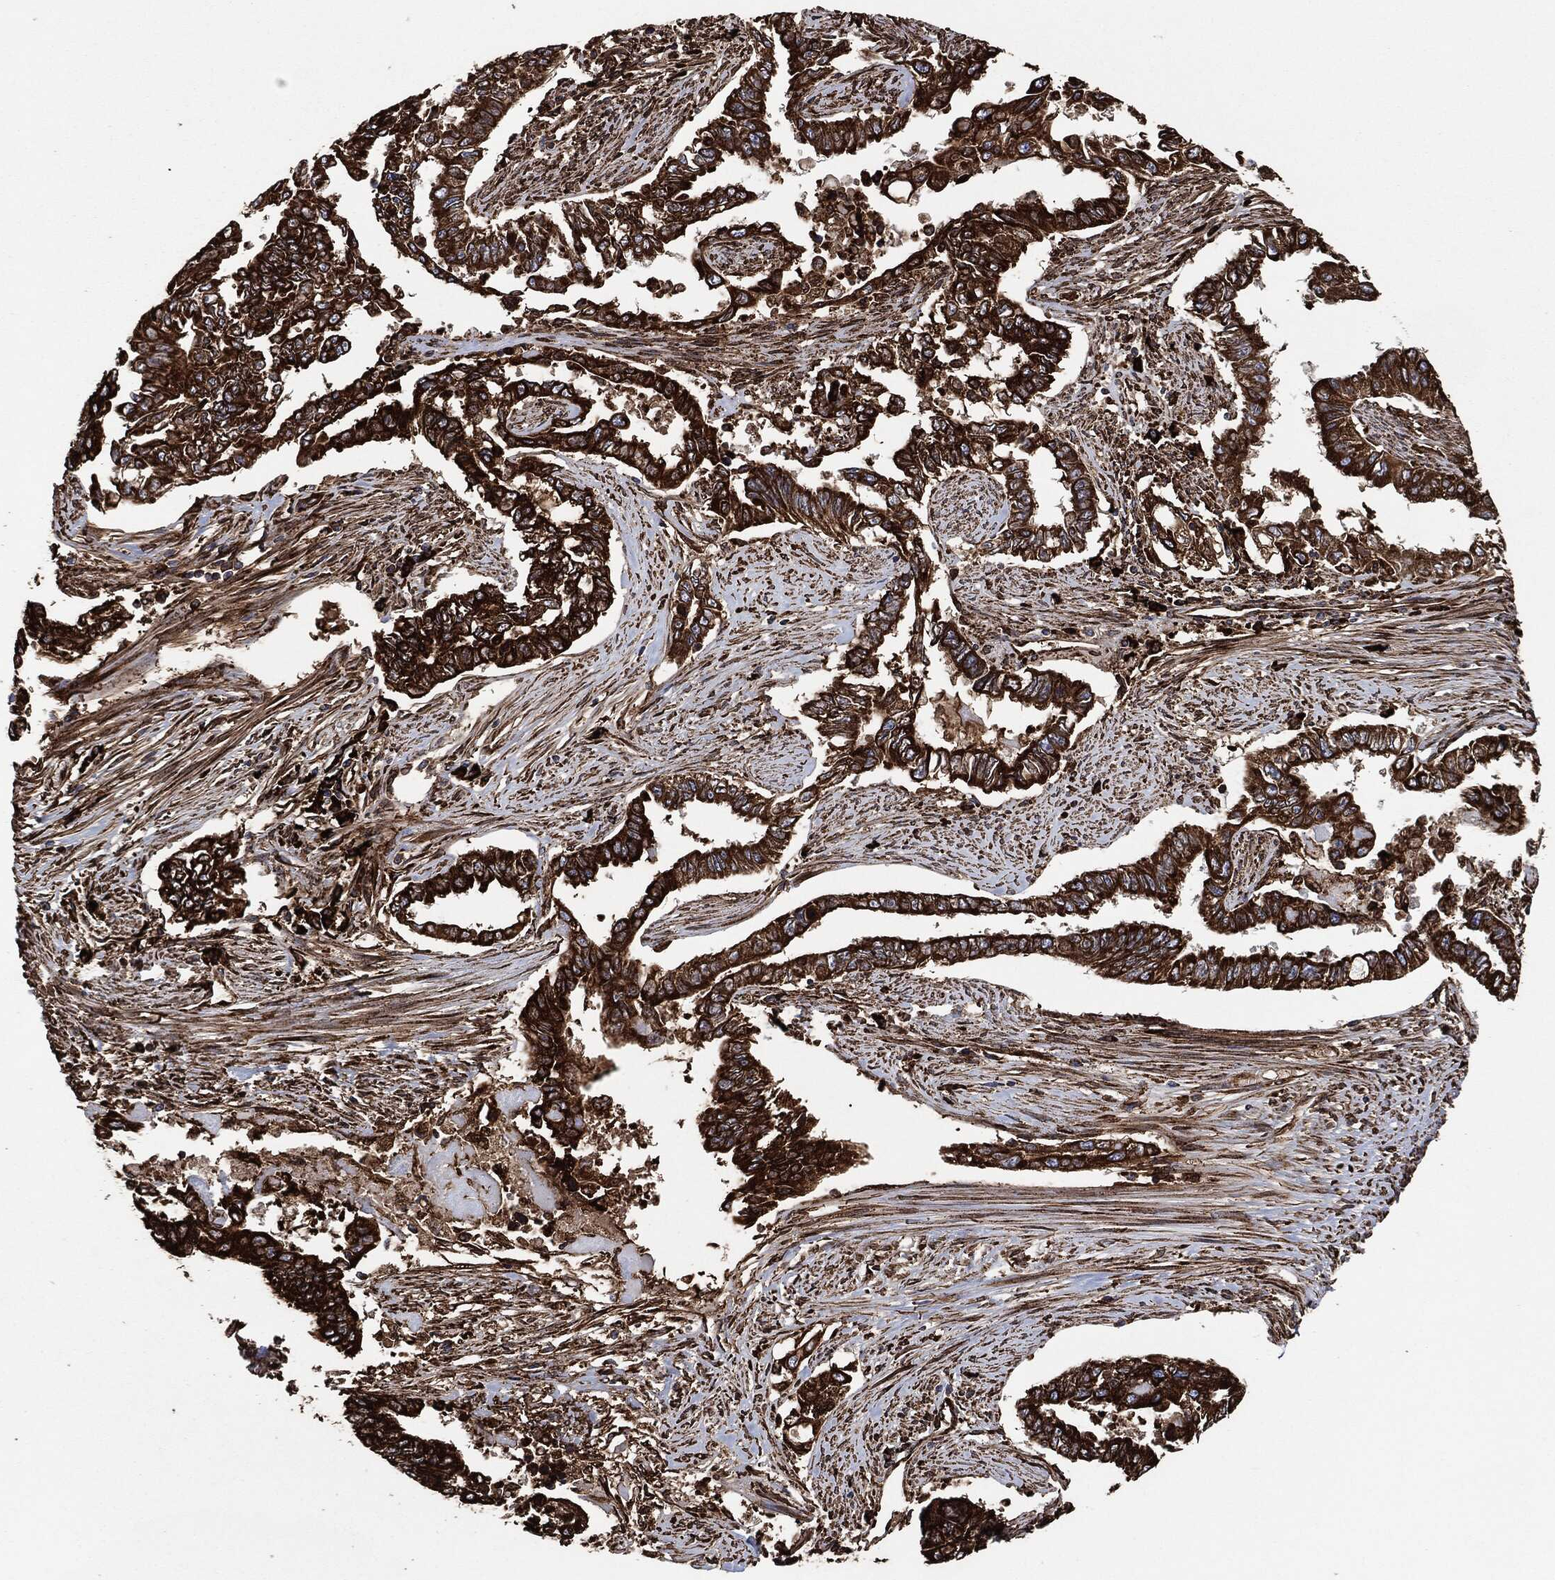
{"staining": {"intensity": "strong", "quantity": ">75%", "location": "cytoplasmic/membranous"}, "tissue": "endometrial cancer", "cell_type": "Tumor cells", "image_type": "cancer", "snomed": [{"axis": "morphology", "description": "Adenocarcinoma, NOS"}, {"axis": "topography", "description": "Uterus"}], "caption": "Endometrial adenocarcinoma tissue displays strong cytoplasmic/membranous positivity in approximately >75% of tumor cells, visualized by immunohistochemistry.", "gene": "AMFR", "patient": {"sex": "female", "age": 59}}